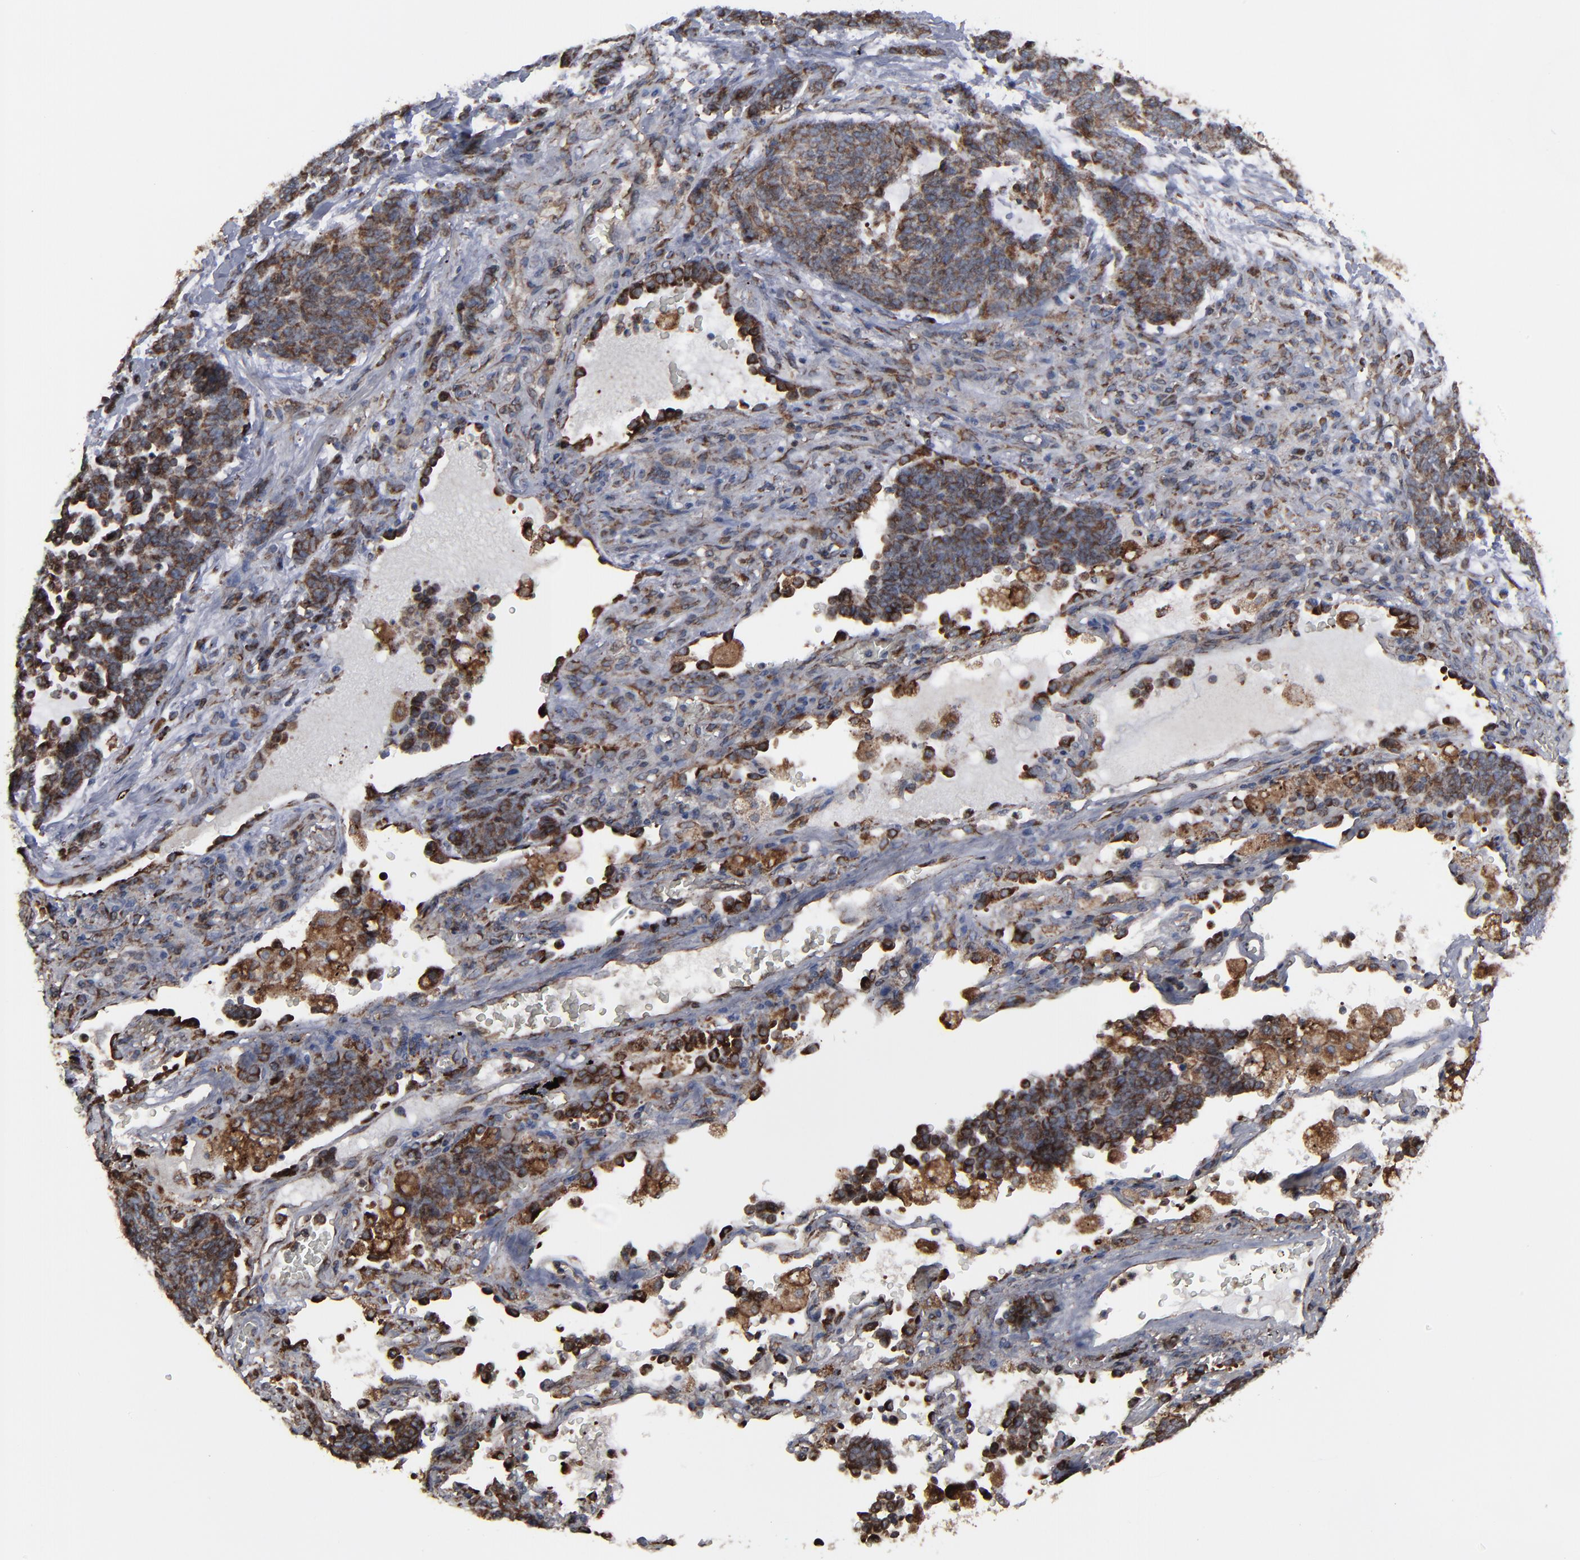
{"staining": {"intensity": "weak", "quantity": ">75%", "location": "cytoplasmic/membranous"}, "tissue": "lung cancer", "cell_type": "Tumor cells", "image_type": "cancer", "snomed": [{"axis": "morphology", "description": "Neoplasm, malignant, NOS"}, {"axis": "topography", "description": "Lung"}], "caption": "Immunohistochemical staining of human lung cancer (malignant neoplasm) shows low levels of weak cytoplasmic/membranous protein positivity in about >75% of tumor cells.", "gene": "CNIH1", "patient": {"sex": "female", "age": 58}}